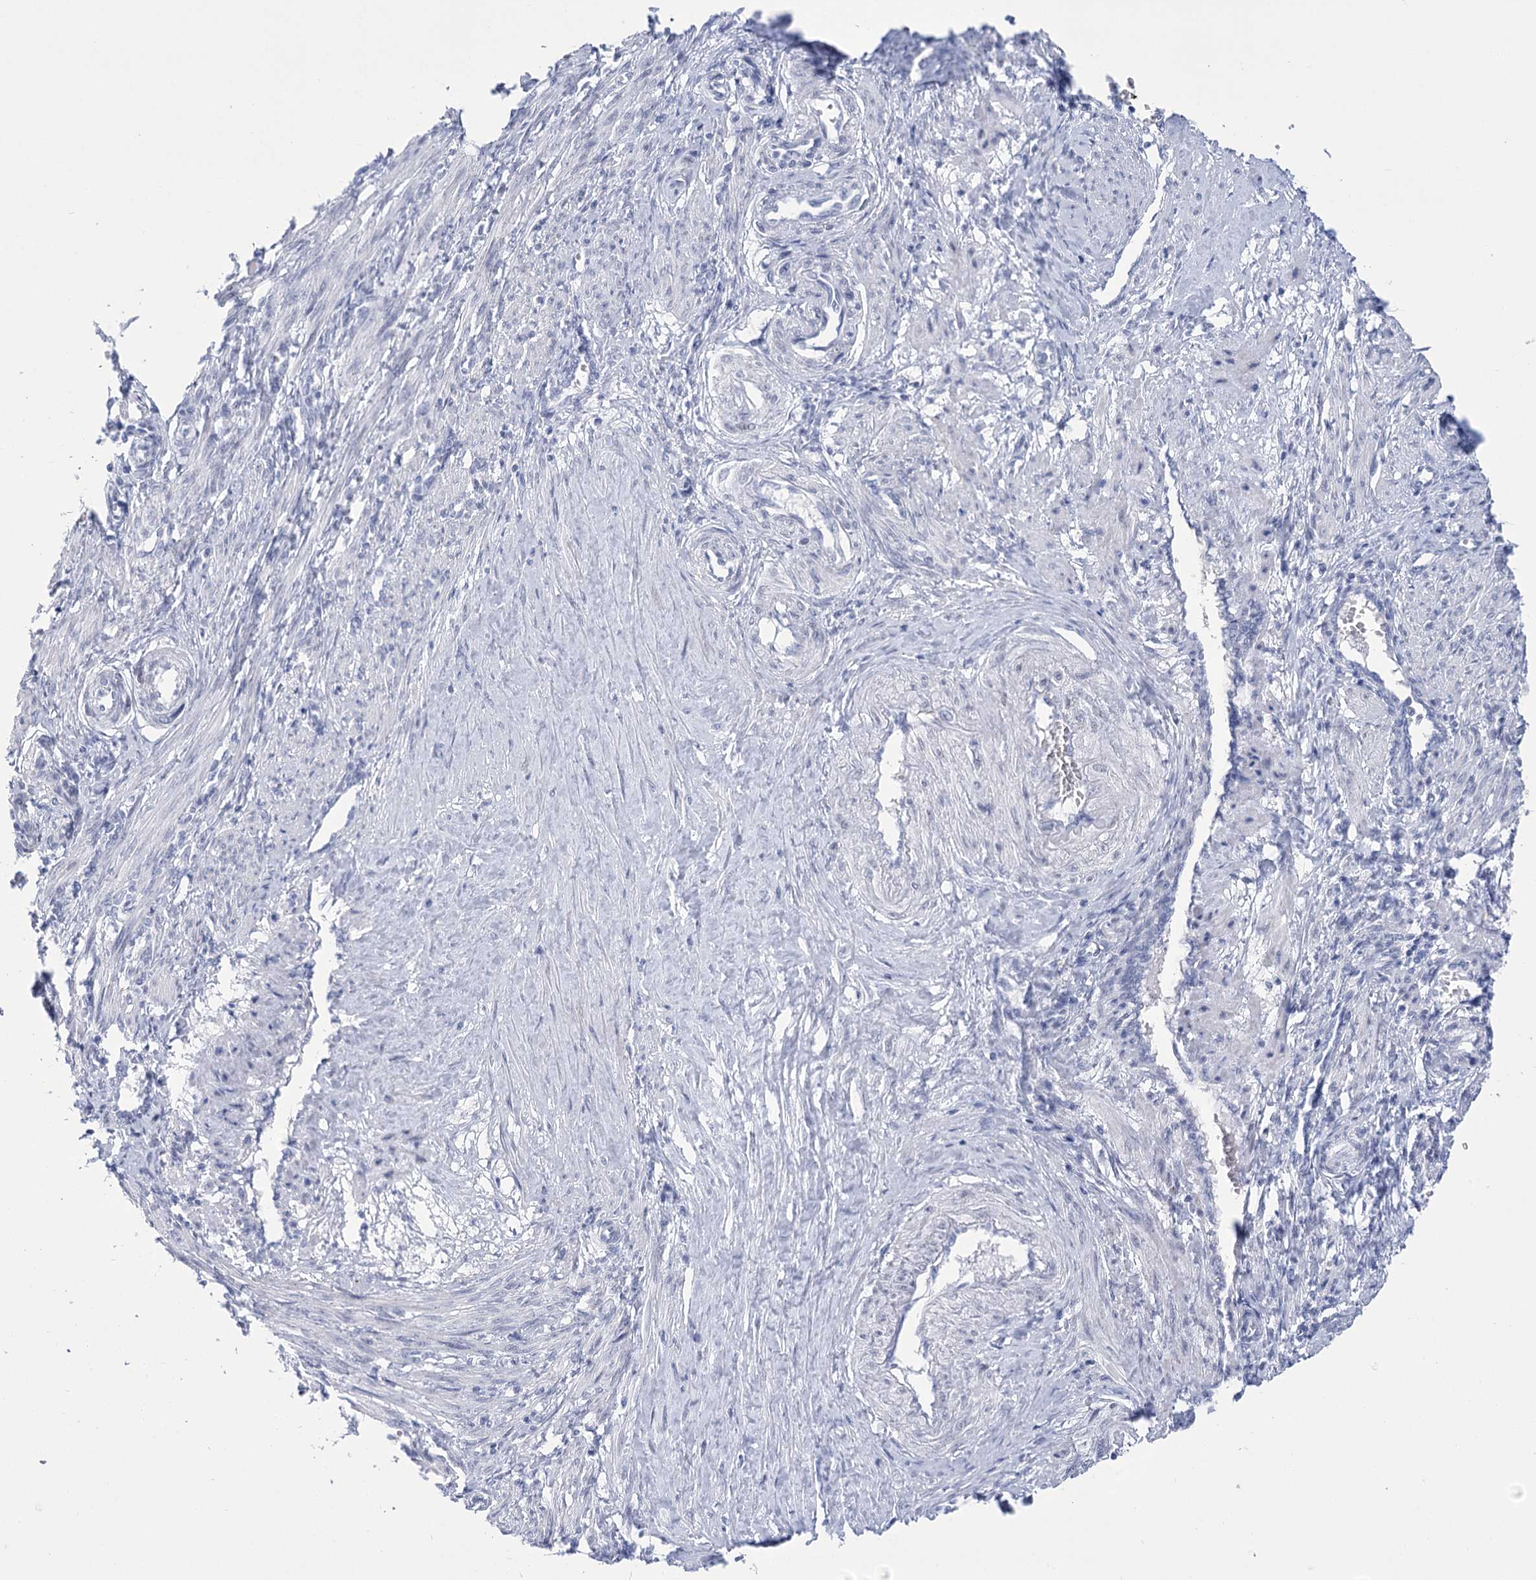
{"staining": {"intensity": "negative", "quantity": "none", "location": "none"}, "tissue": "smooth muscle", "cell_type": "Smooth muscle cells", "image_type": "normal", "snomed": [{"axis": "morphology", "description": "Normal tissue, NOS"}, {"axis": "topography", "description": "Endometrium"}], "caption": "Smooth muscle cells are negative for brown protein staining in benign smooth muscle. Brightfield microscopy of immunohistochemistry (IHC) stained with DAB (brown) and hematoxylin (blue), captured at high magnification.", "gene": "HORMAD1", "patient": {"sex": "female", "age": 33}}